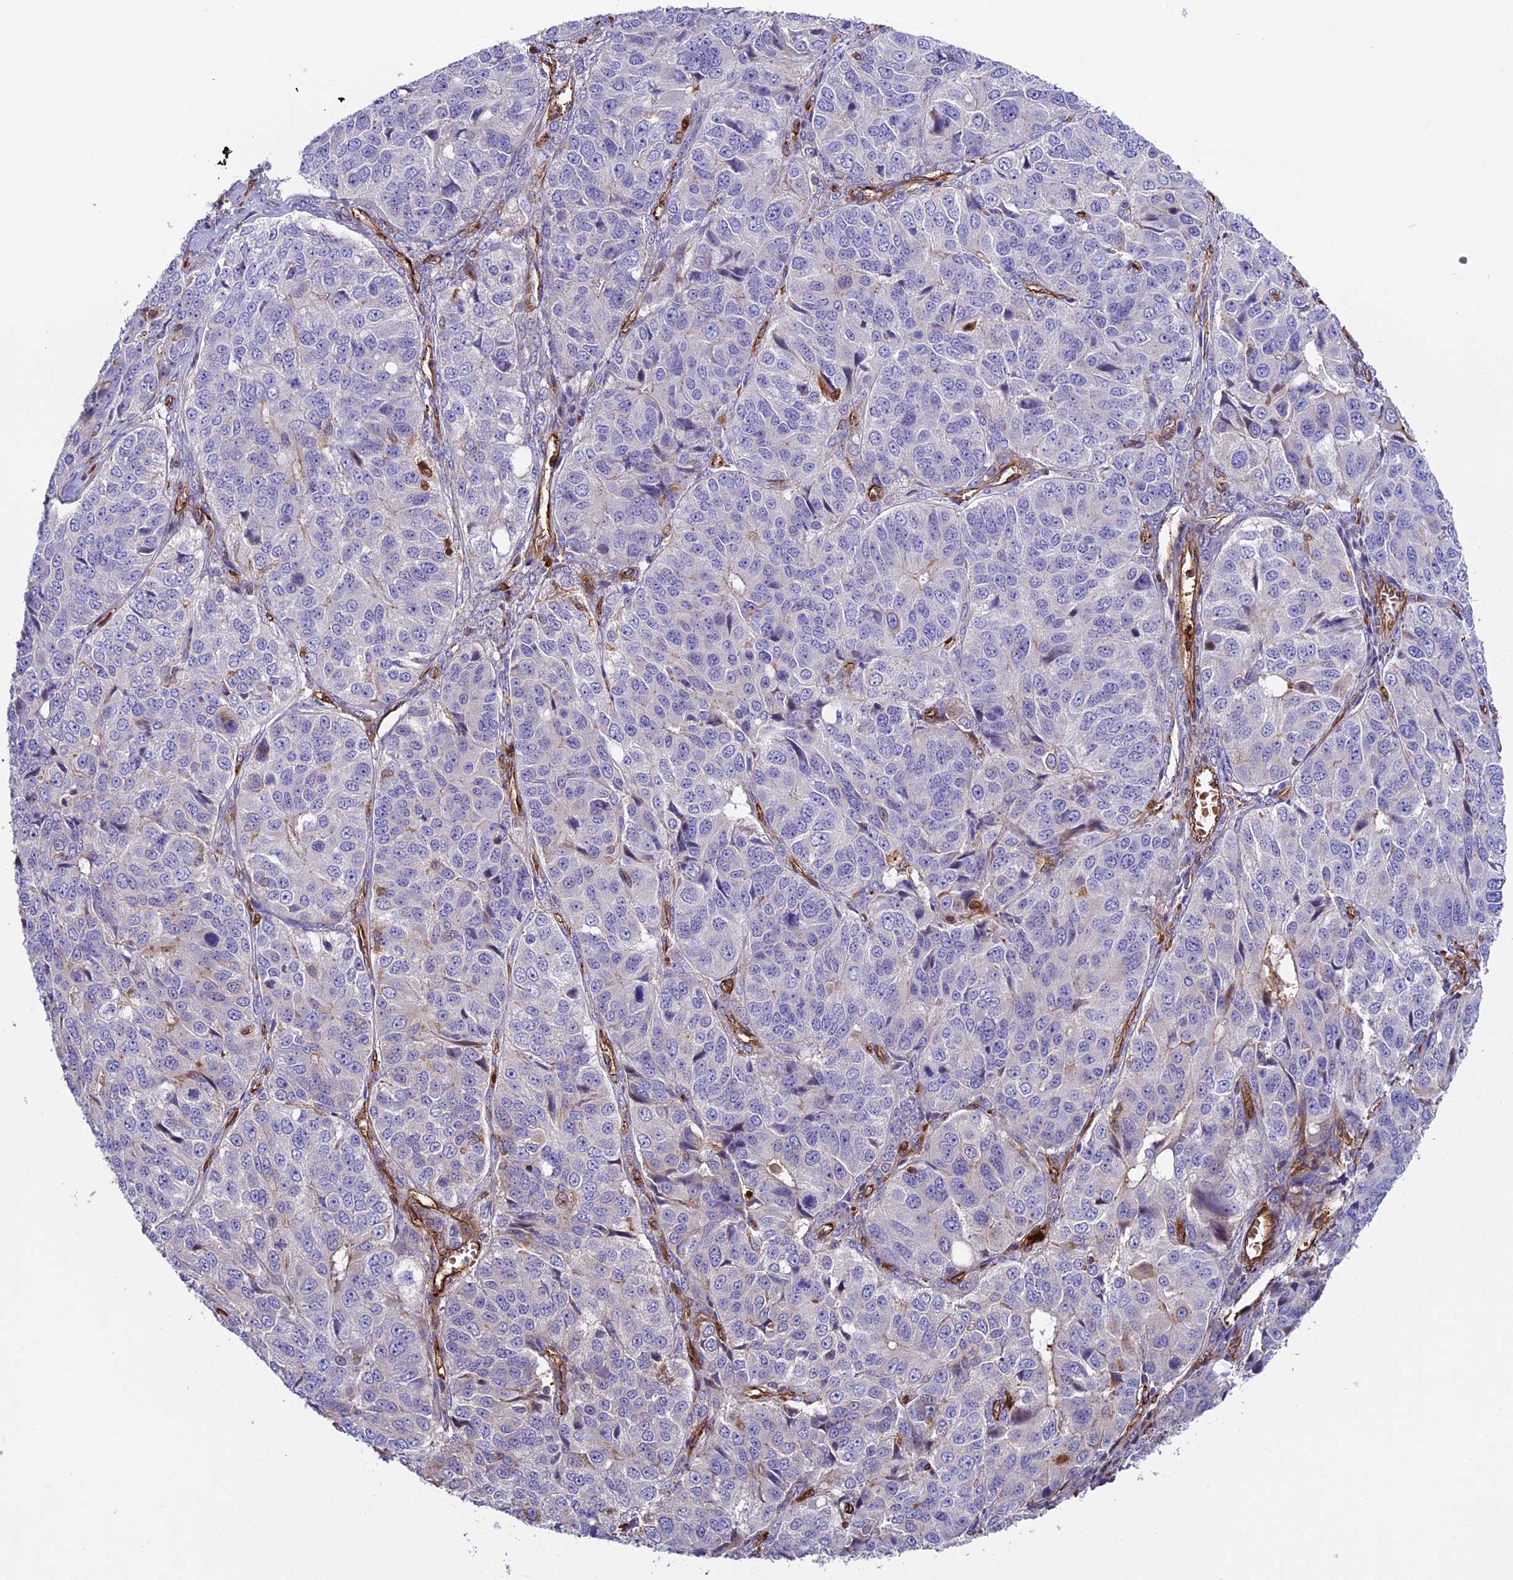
{"staining": {"intensity": "negative", "quantity": "none", "location": "none"}, "tissue": "ovarian cancer", "cell_type": "Tumor cells", "image_type": "cancer", "snomed": [{"axis": "morphology", "description": "Carcinoma, endometroid"}, {"axis": "topography", "description": "Ovary"}], "caption": "This is a photomicrograph of immunohistochemistry (IHC) staining of ovarian endometroid carcinoma, which shows no positivity in tumor cells.", "gene": "CD99L2", "patient": {"sex": "female", "age": 51}}